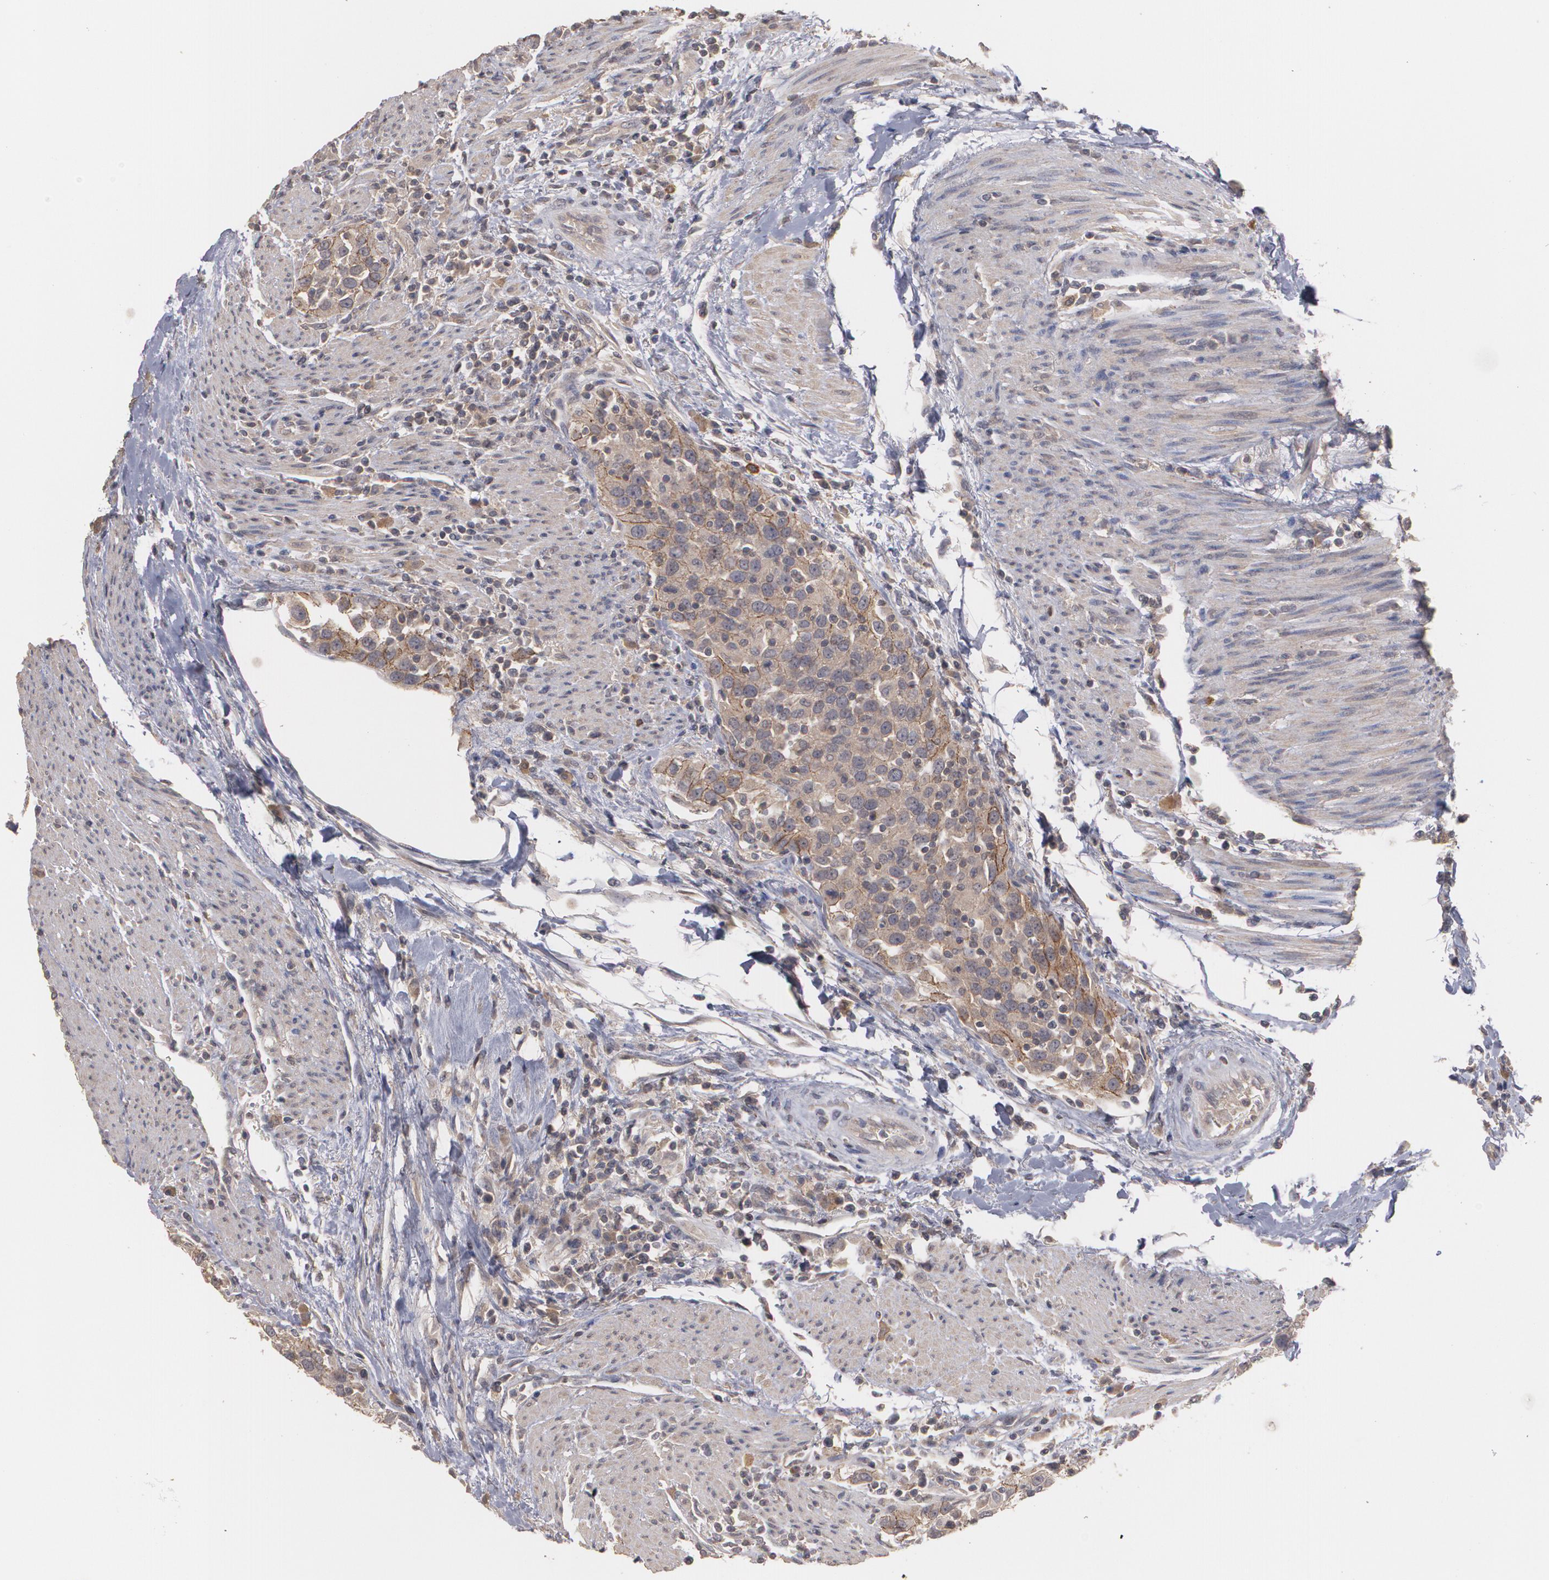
{"staining": {"intensity": "moderate", "quantity": ">75%", "location": "cytoplasmic/membranous"}, "tissue": "urothelial cancer", "cell_type": "Tumor cells", "image_type": "cancer", "snomed": [{"axis": "morphology", "description": "Urothelial carcinoma, High grade"}, {"axis": "topography", "description": "Urinary bladder"}], "caption": "Urothelial cancer tissue reveals moderate cytoplasmic/membranous positivity in approximately >75% of tumor cells, visualized by immunohistochemistry.", "gene": "ARF6", "patient": {"sex": "female", "age": 80}}